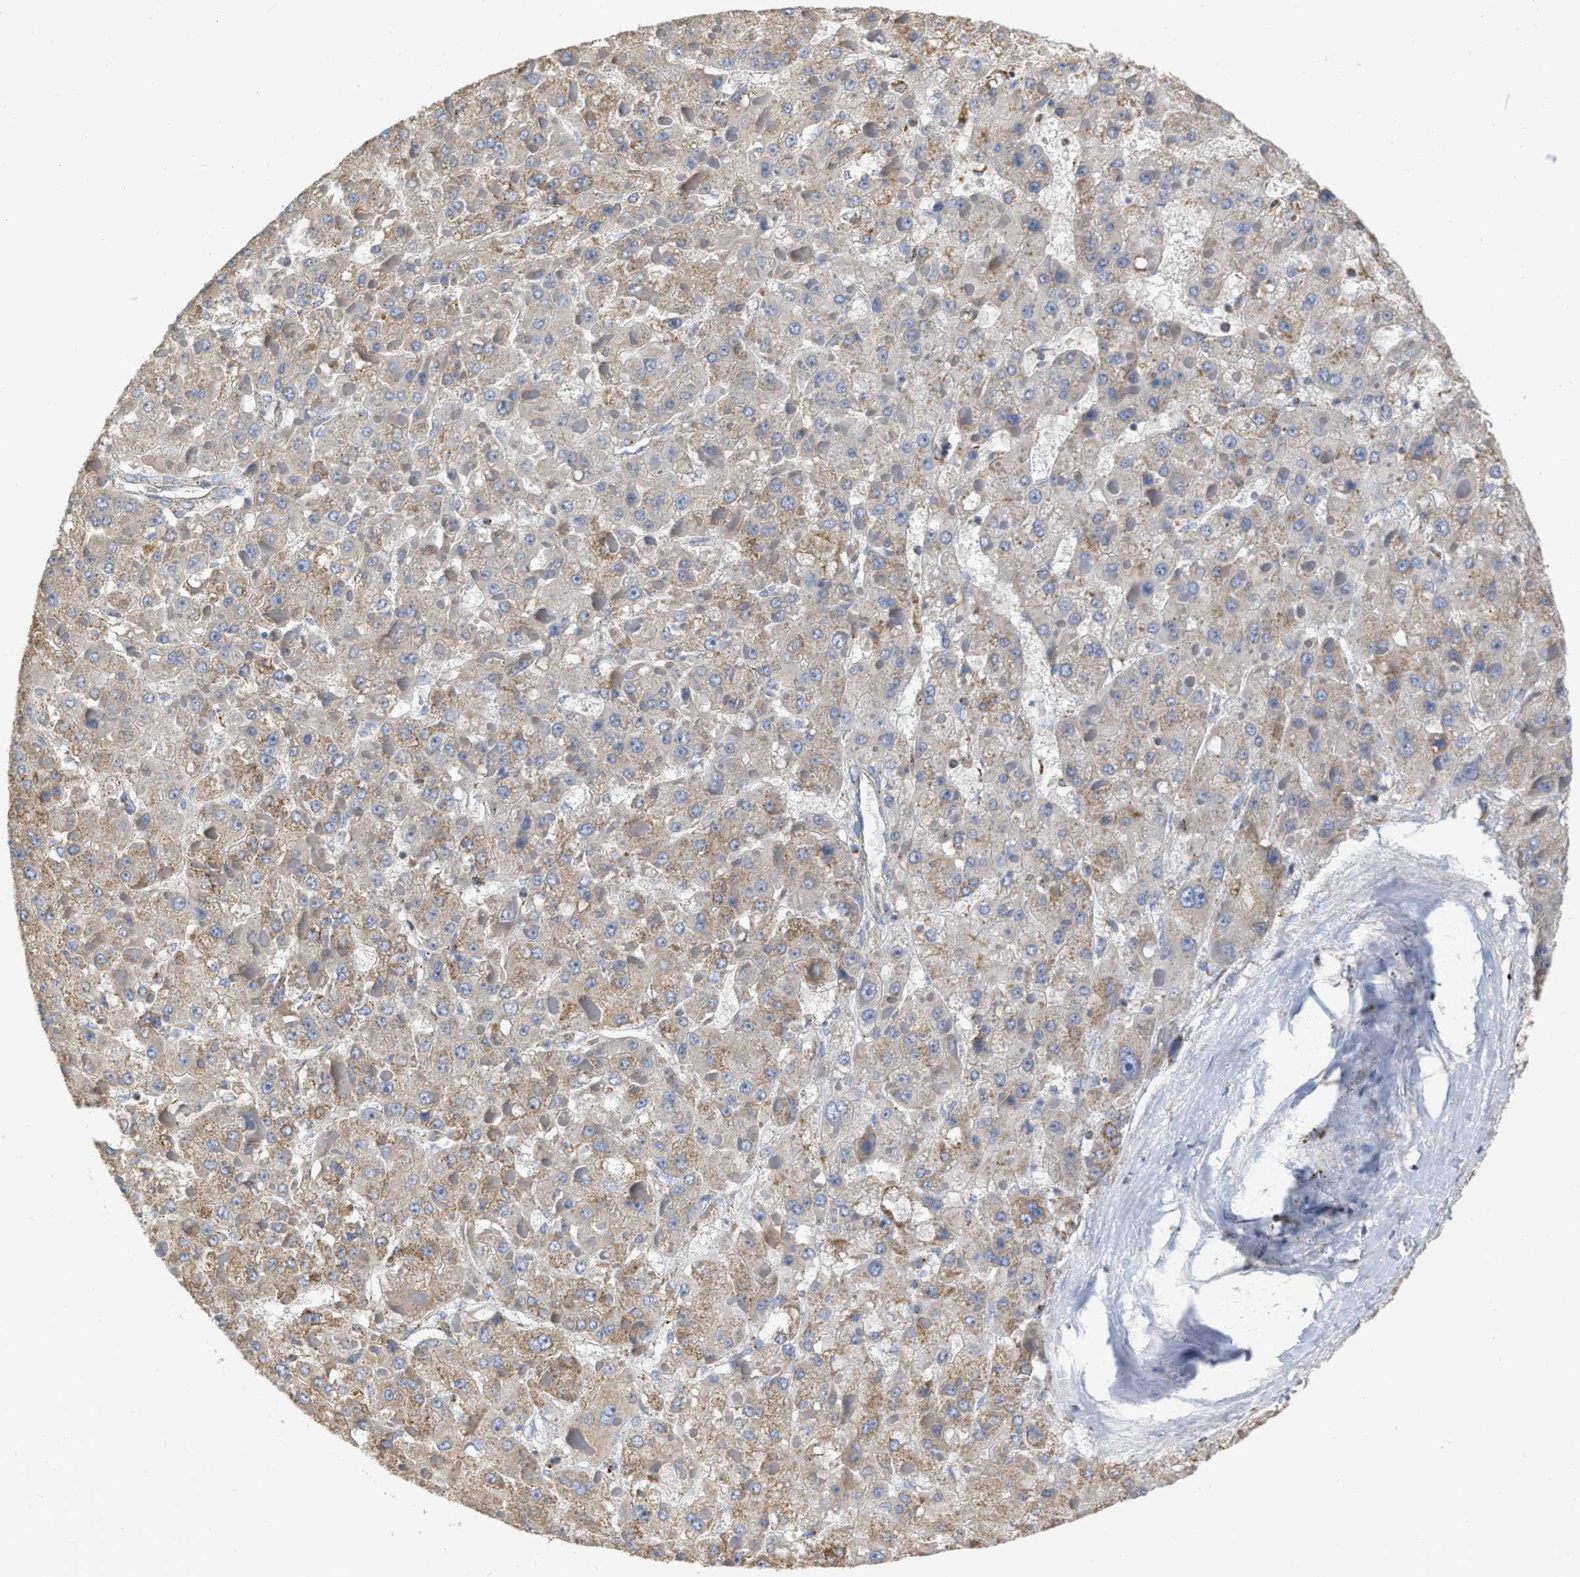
{"staining": {"intensity": "weak", "quantity": ">75%", "location": "cytoplasmic/membranous"}, "tissue": "liver cancer", "cell_type": "Tumor cells", "image_type": "cancer", "snomed": [{"axis": "morphology", "description": "Carcinoma, Hepatocellular, NOS"}, {"axis": "topography", "description": "Liver"}], "caption": "Hepatocellular carcinoma (liver) tissue displays weak cytoplasmic/membranous staining in approximately >75% of tumor cells, visualized by immunohistochemistry. The staining was performed using DAB to visualize the protein expression in brown, while the nuclei were stained in blue with hematoxylin (Magnification: 20x).", "gene": "CBLB", "patient": {"sex": "female", "age": 73}}